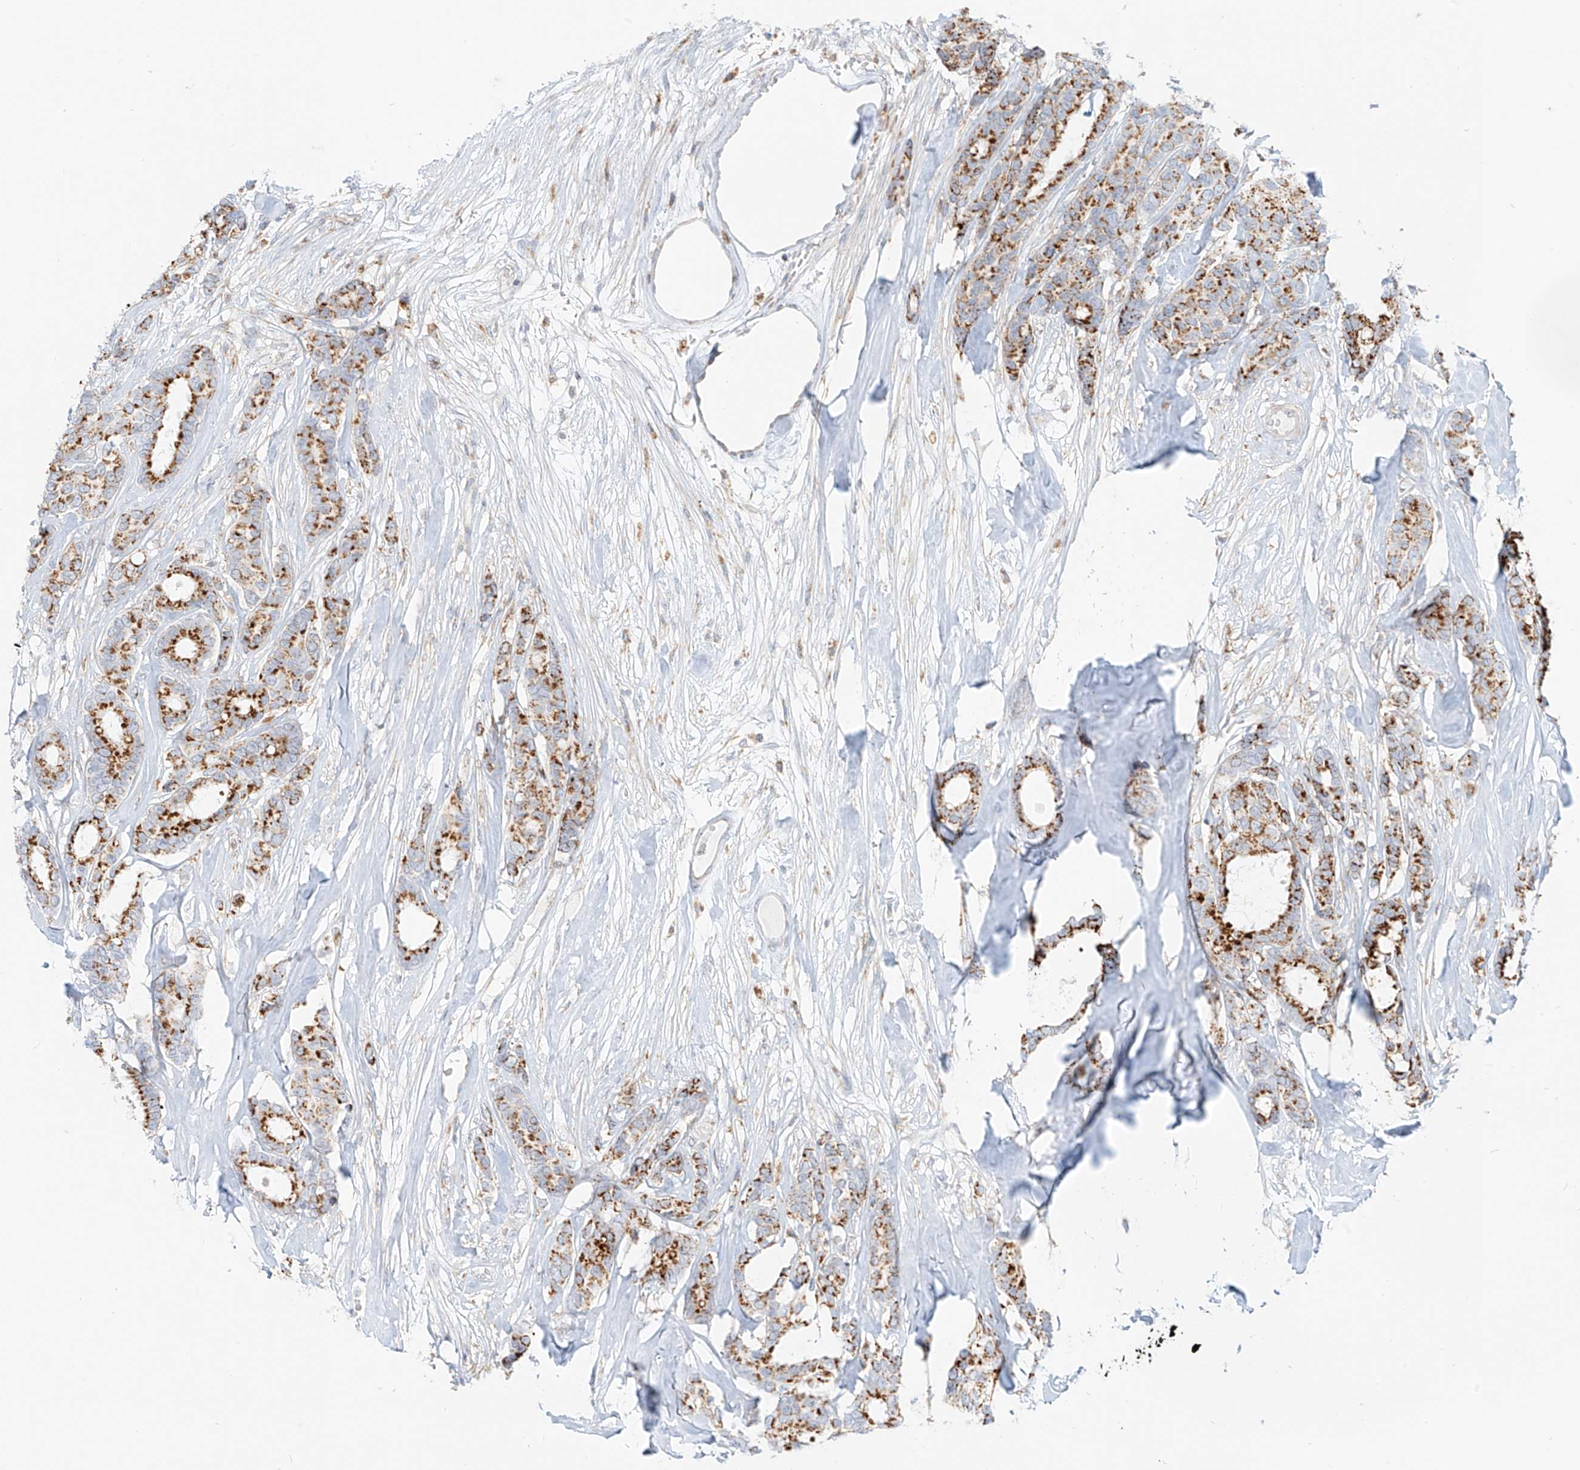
{"staining": {"intensity": "strong", "quantity": ">75%", "location": "cytoplasmic/membranous"}, "tissue": "breast cancer", "cell_type": "Tumor cells", "image_type": "cancer", "snomed": [{"axis": "morphology", "description": "Duct carcinoma"}, {"axis": "topography", "description": "Breast"}], "caption": "DAB (3,3'-diaminobenzidine) immunohistochemical staining of human breast cancer demonstrates strong cytoplasmic/membranous protein staining in approximately >75% of tumor cells.", "gene": "SLC35F6", "patient": {"sex": "female", "age": 87}}